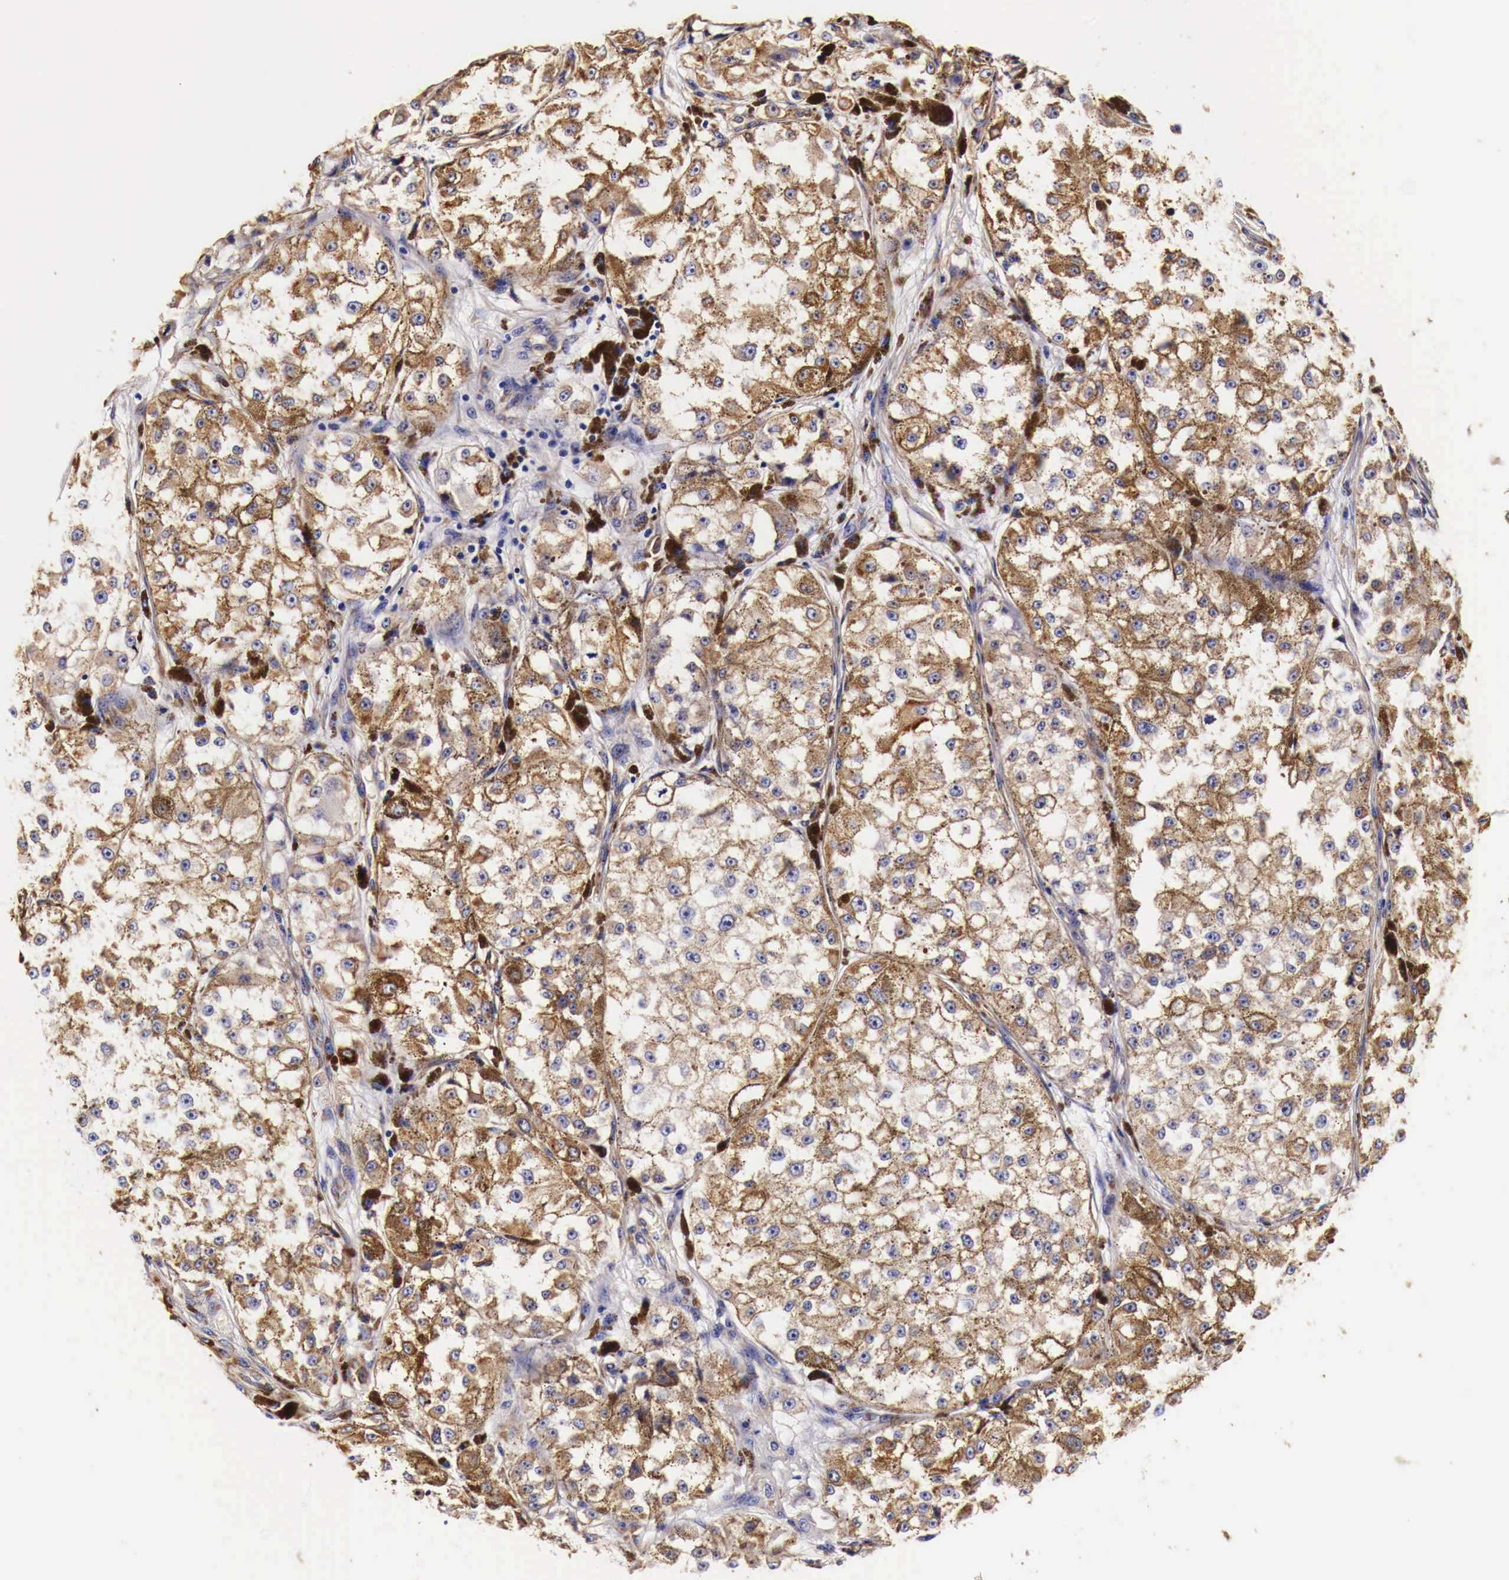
{"staining": {"intensity": "strong", "quantity": "25%-75%", "location": "cytoplasmic/membranous"}, "tissue": "melanoma", "cell_type": "Tumor cells", "image_type": "cancer", "snomed": [{"axis": "morphology", "description": "Malignant melanoma, NOS"}, {"axis": "topography", "description": "Skin"}], "caption": "This micrograph demonstrates melanoma stained with IHC to label a protein in brown. The cytoplasmic/membranous of tumor cells show strong positivity for the protein. Nuclei are counter-stained blue.", "gene": "LAMB2", "patient": {"sex": "male", "age": 67}}